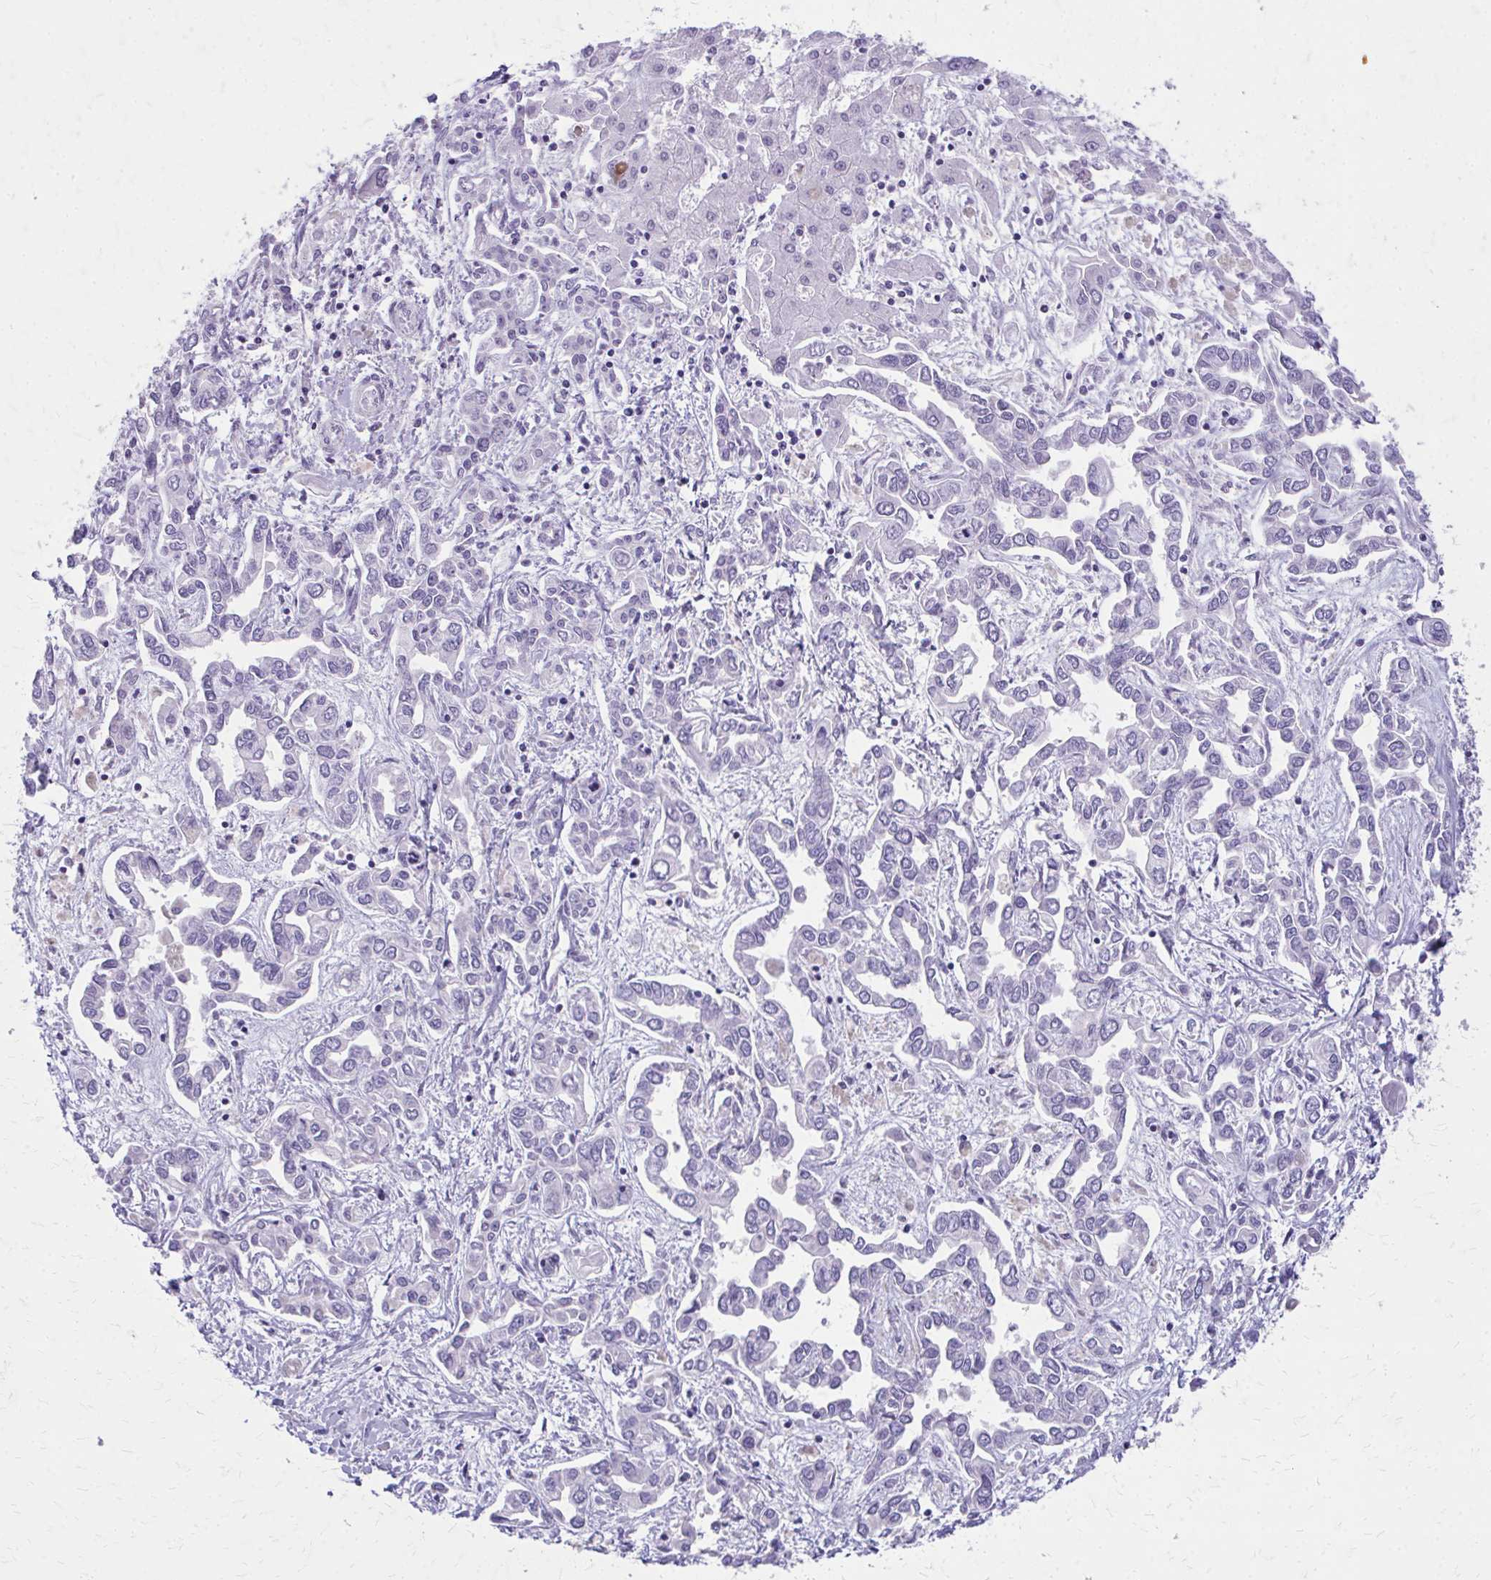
{"staining": {"intensity": "negative", "quantity": "none", "location": "none"}, "tissue": "liver cancer", "cell_type": "Tumor cells", "image_type": "cancer", "snomed": [{"axis": "morphology", "description": "Cholangiocarcinoma"}, {"axis": "topography", "description": "Liver"}], "caption": "IHC of cholangiocarcinoma (liver) exhibits no positivity in tumor cells.", "gene": "TRIM6", "patient": {"sex": "female", "age": 64}}